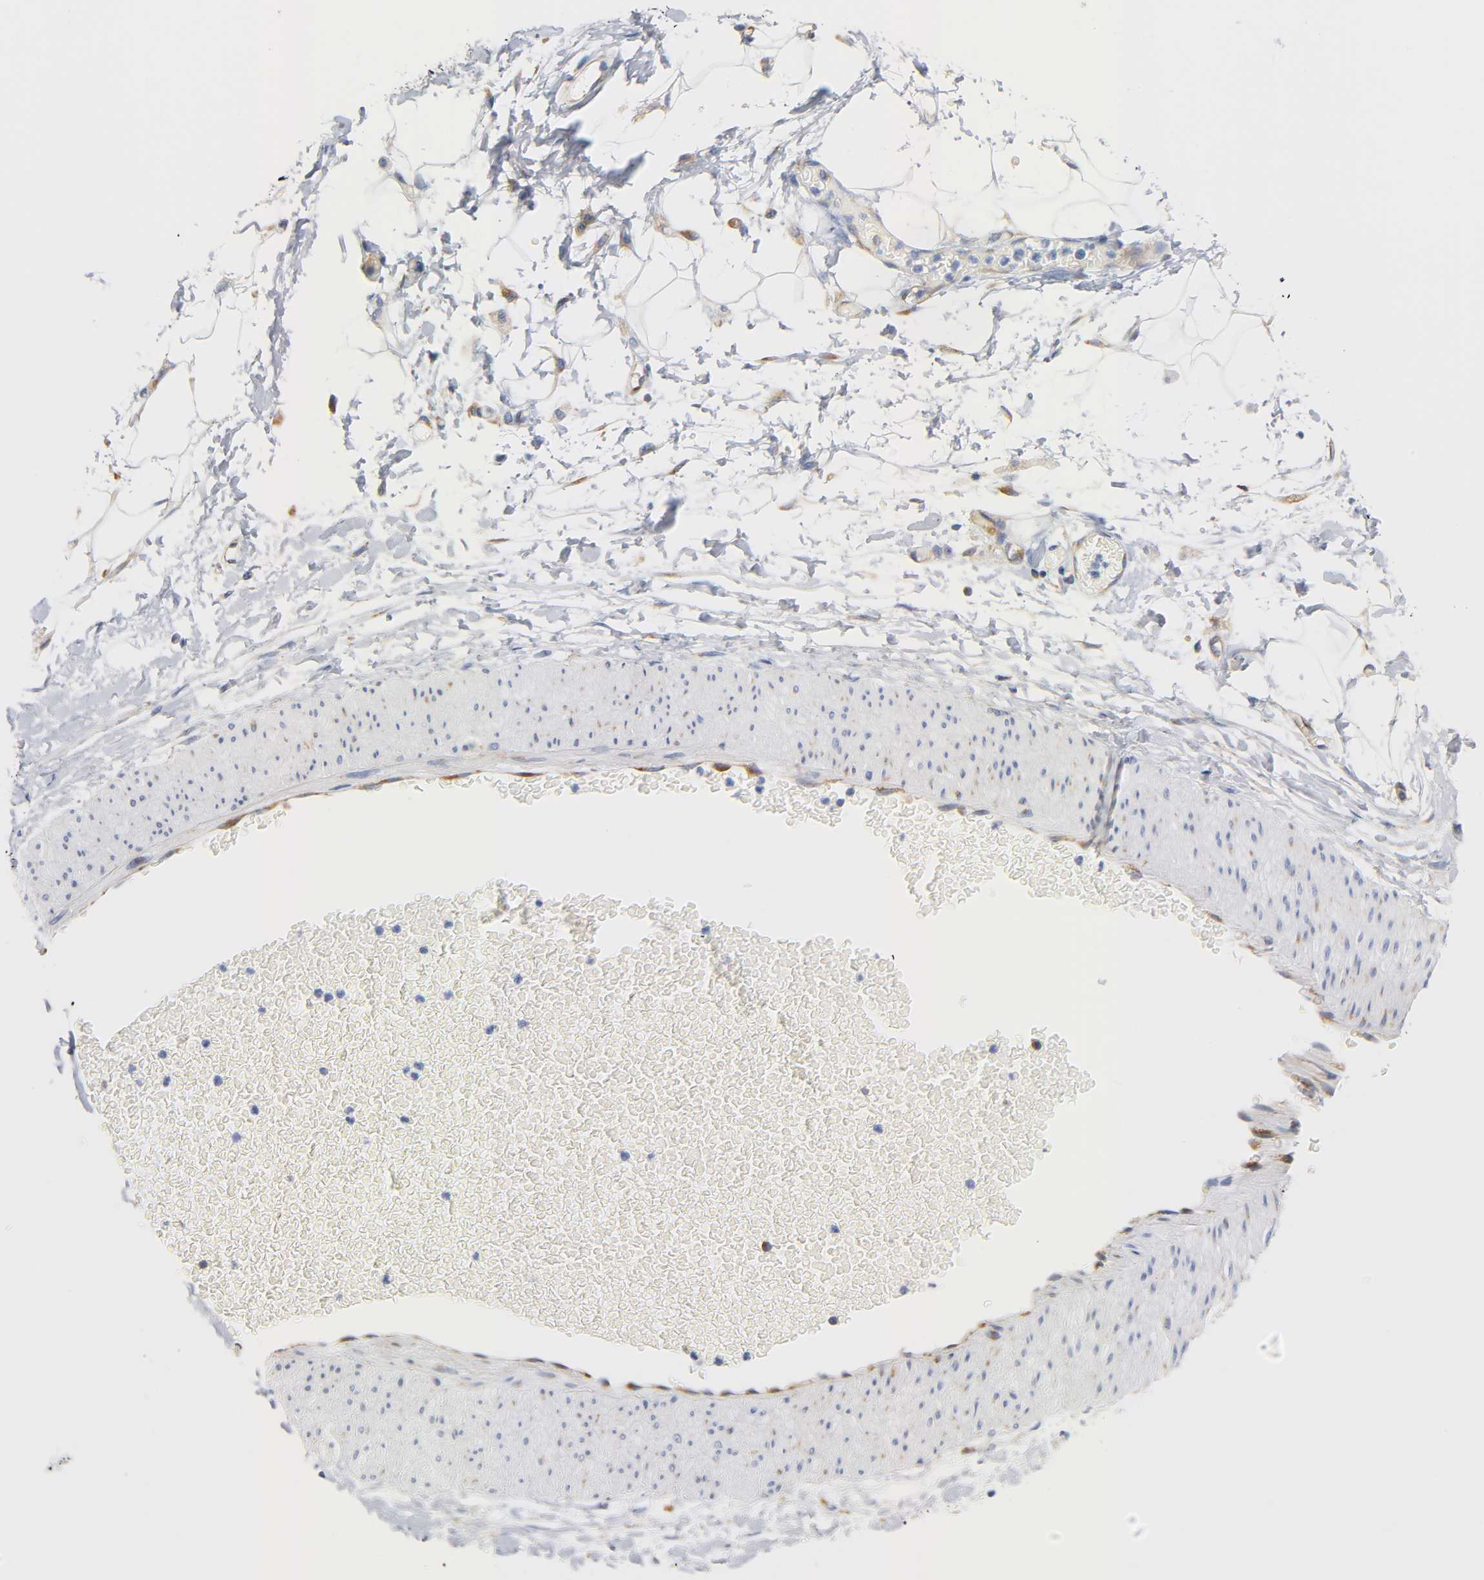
{"staining": {"intensity": "negative", "quantity": "none", "location": "none"}, "tissue": "adipose tissue", "cell_type": "Adipocytes", "image_type": "normal", "snomed": [{"axis": "morphology", "description": "Normal tissue, NOS"}, {"axis": "morphology", "description": "Urothelial carcinoma, High grade"}, {"axis": "topography", "description": "Vascular tissue"}, {"axis": "topography", "description": "Urinary bladder"}], "caption": "IHC of normal adipose tissue shows no staining in adipocytes.", "gene": "REL", "patient": {"sex": "female", "age": 56}}